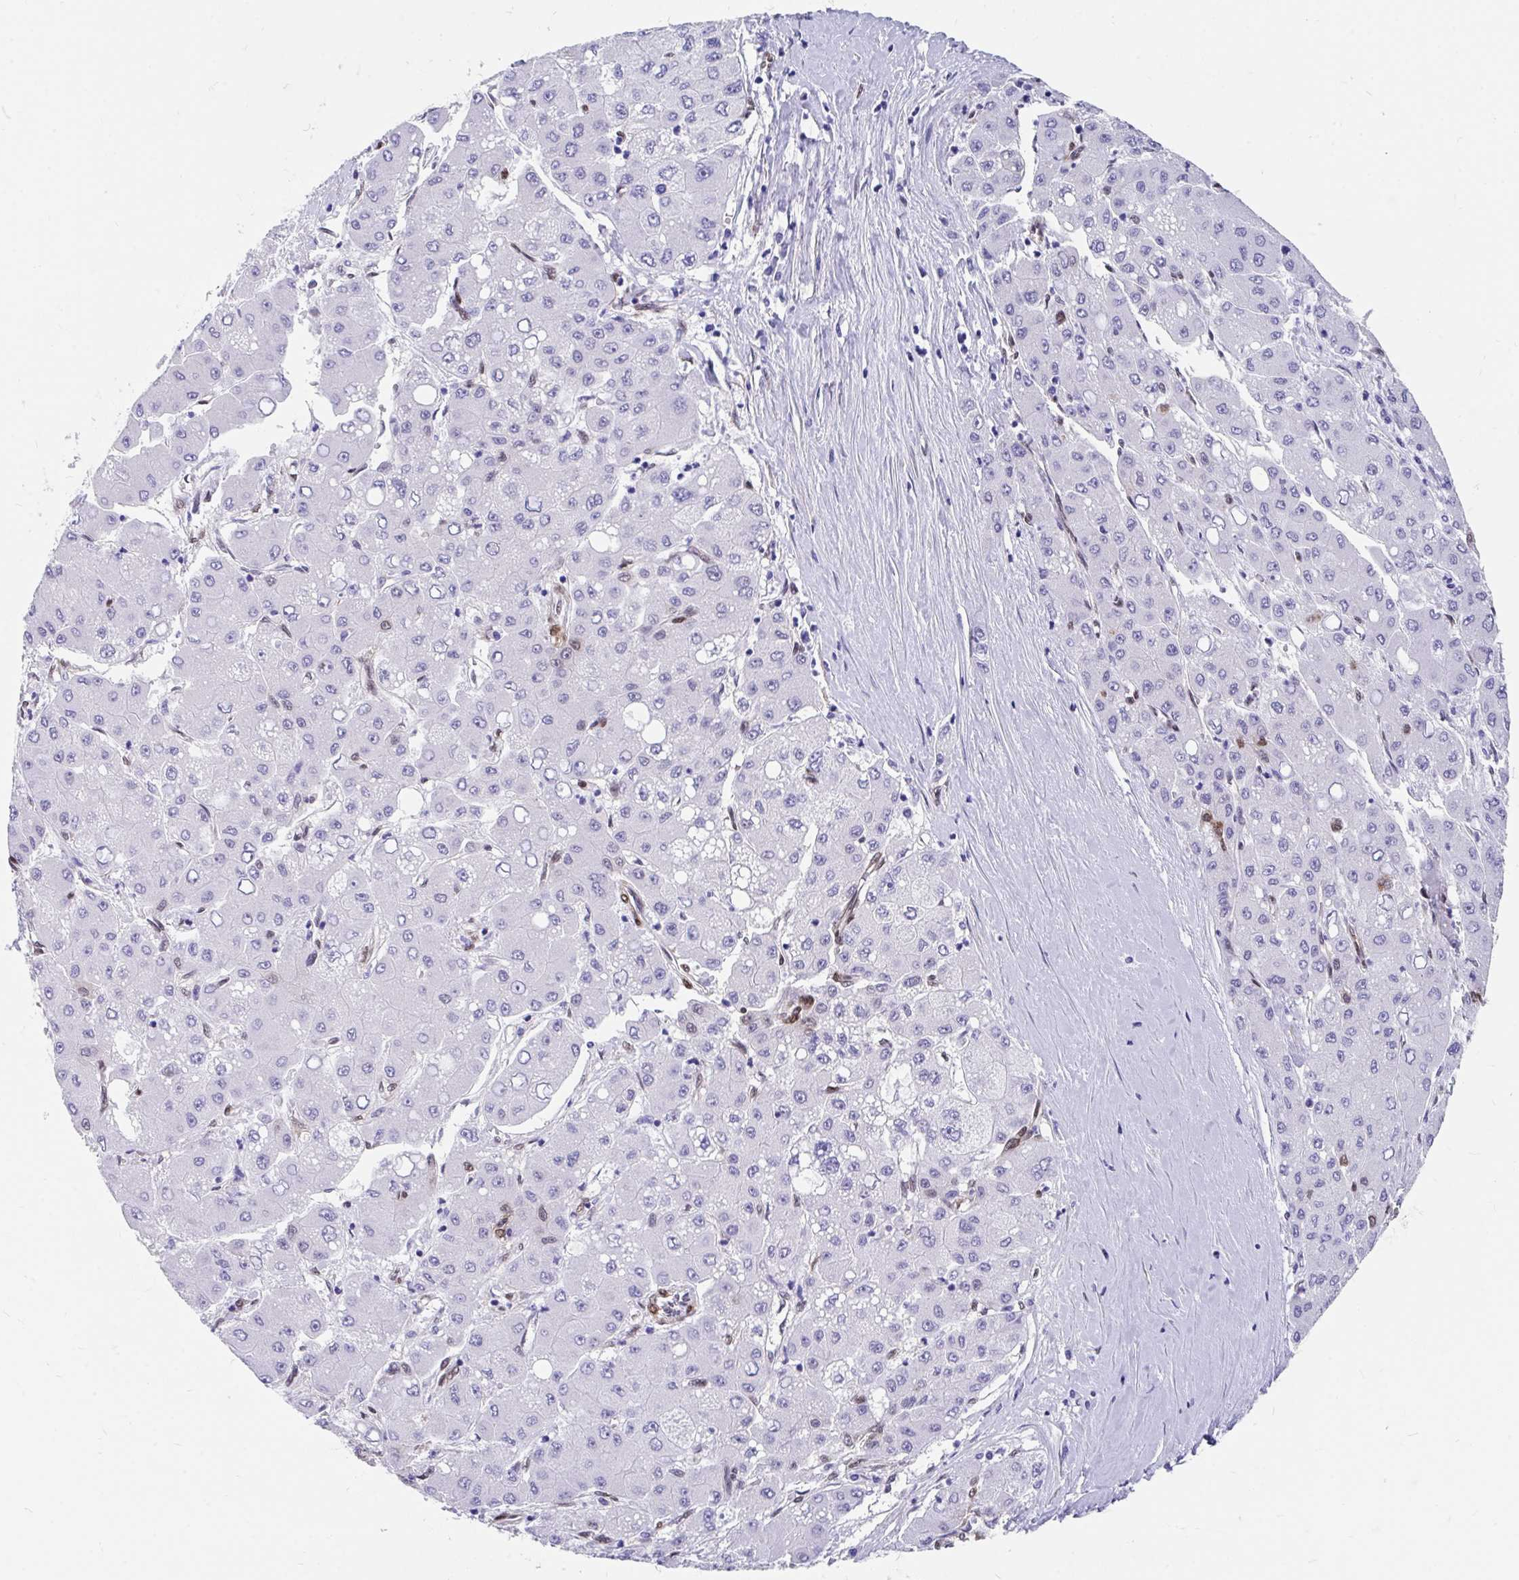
{"staining": {"intensity": "negative", "quantity": "none", "location": "none"}, "tissue": "liver cancer", "cell_type": "Tumor cells", "image_type": "cancer", "snomed": [{"axis": "morphology", "description": "Carcinoma, Hepatocellular, NOS"}, {"axis": "topography", "description": "Liver"}], "caption": "Tumor cells show no significant protein expression in liver cancer (hepatocellular carcinoma).", "gene": "RBPMS", "patient": {"sex": "male", "age": 40}}